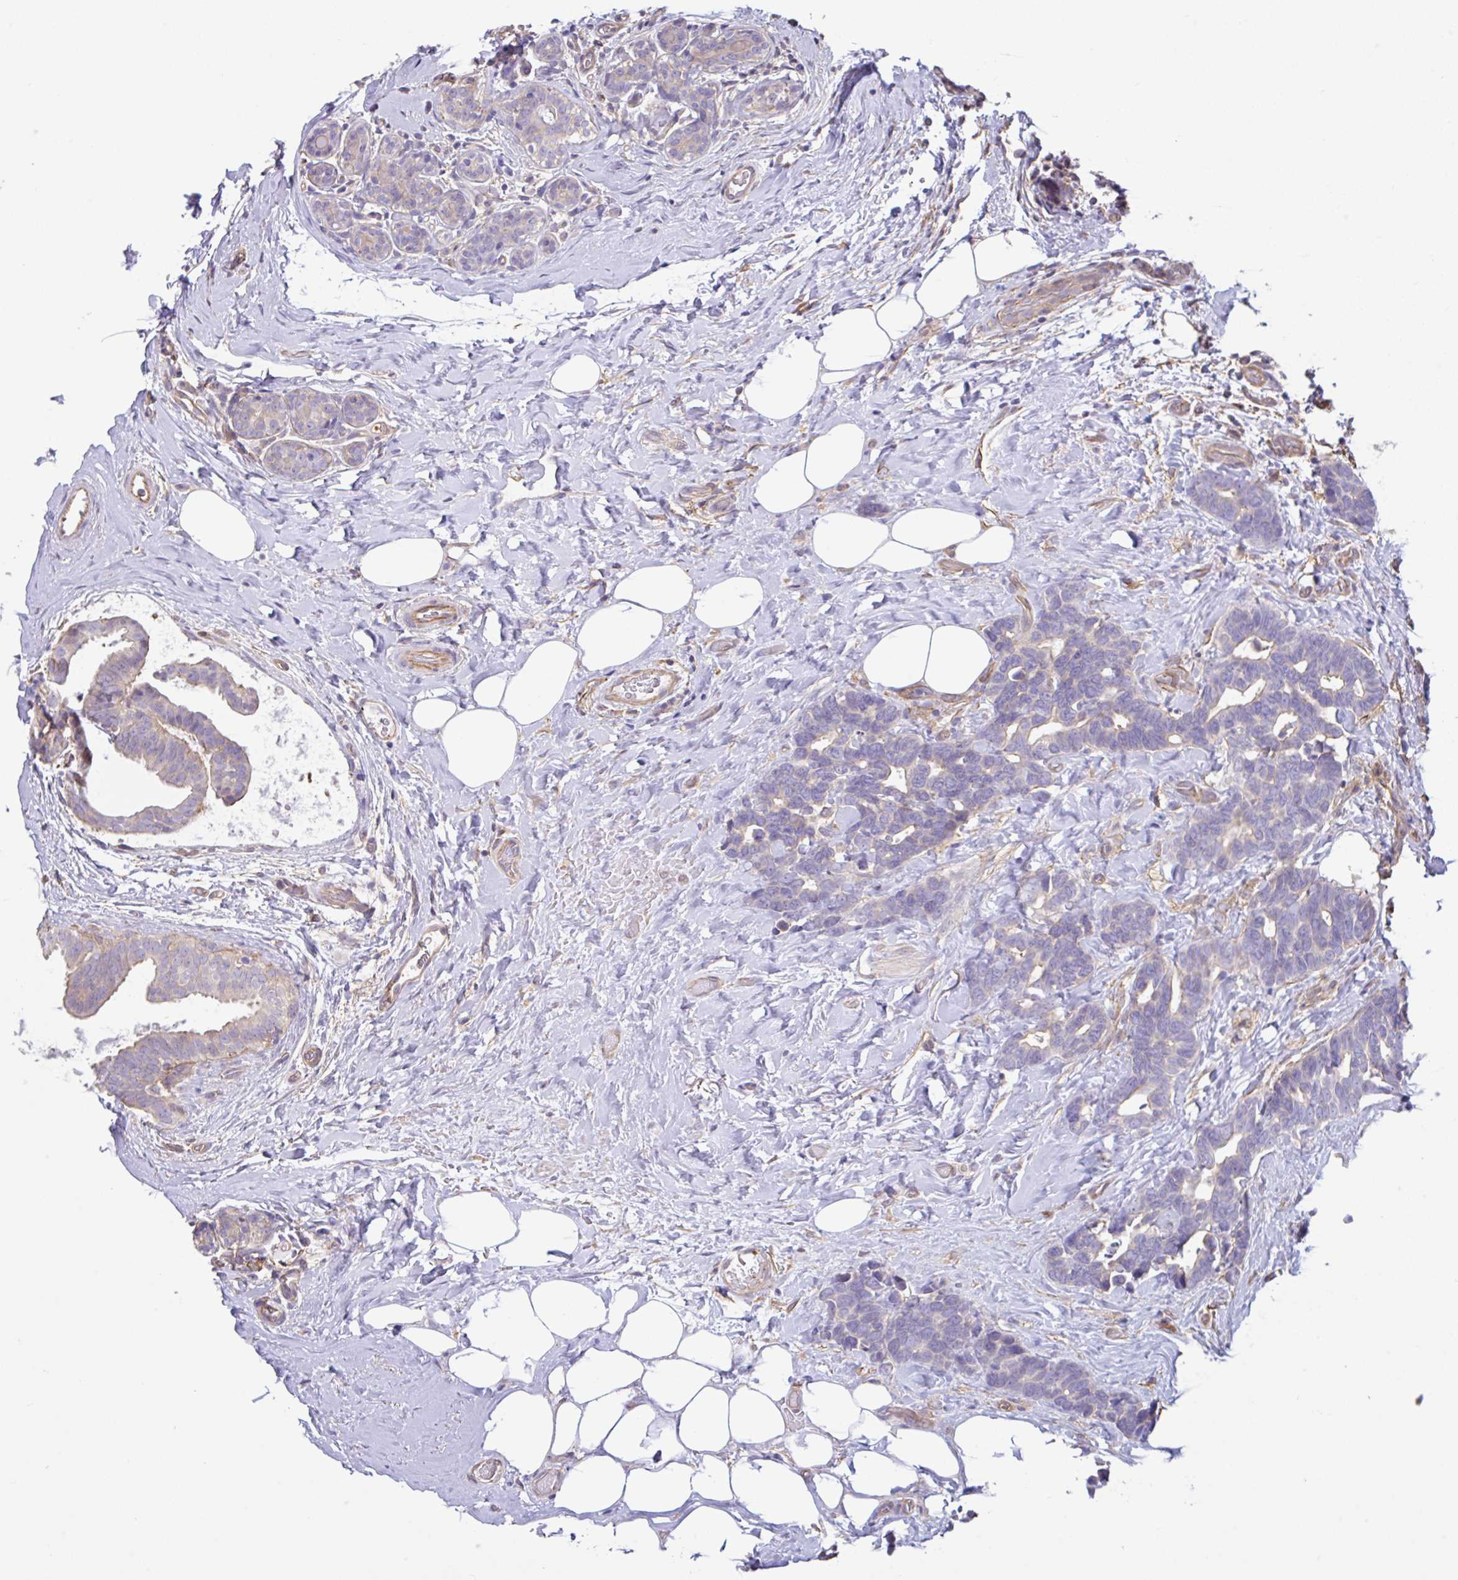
{"staining": {"intensity": "negative", "quantity": "none", "location": "none"}, "tissue": "breast cancer", "cell_type": "Tumor cells", "image_type": "cancer", "snomed": [{"axis": "morphology", "description": "Duct carcinoma"}, {"axis": "topography", "description": "Breast"}], "caption": "Immunohistochemistry of human intraductal carcinoma (breast) reveals no expression in tumor cells. (Stains: DAB (3,3'-diaminobenzidine) immunohistochemistry with hematoxylin counter stain, Microscopy: brightfield microscopy at high magnification).", "gene": "PLCD4", "patient": {"sex": "female", "age": 71}}